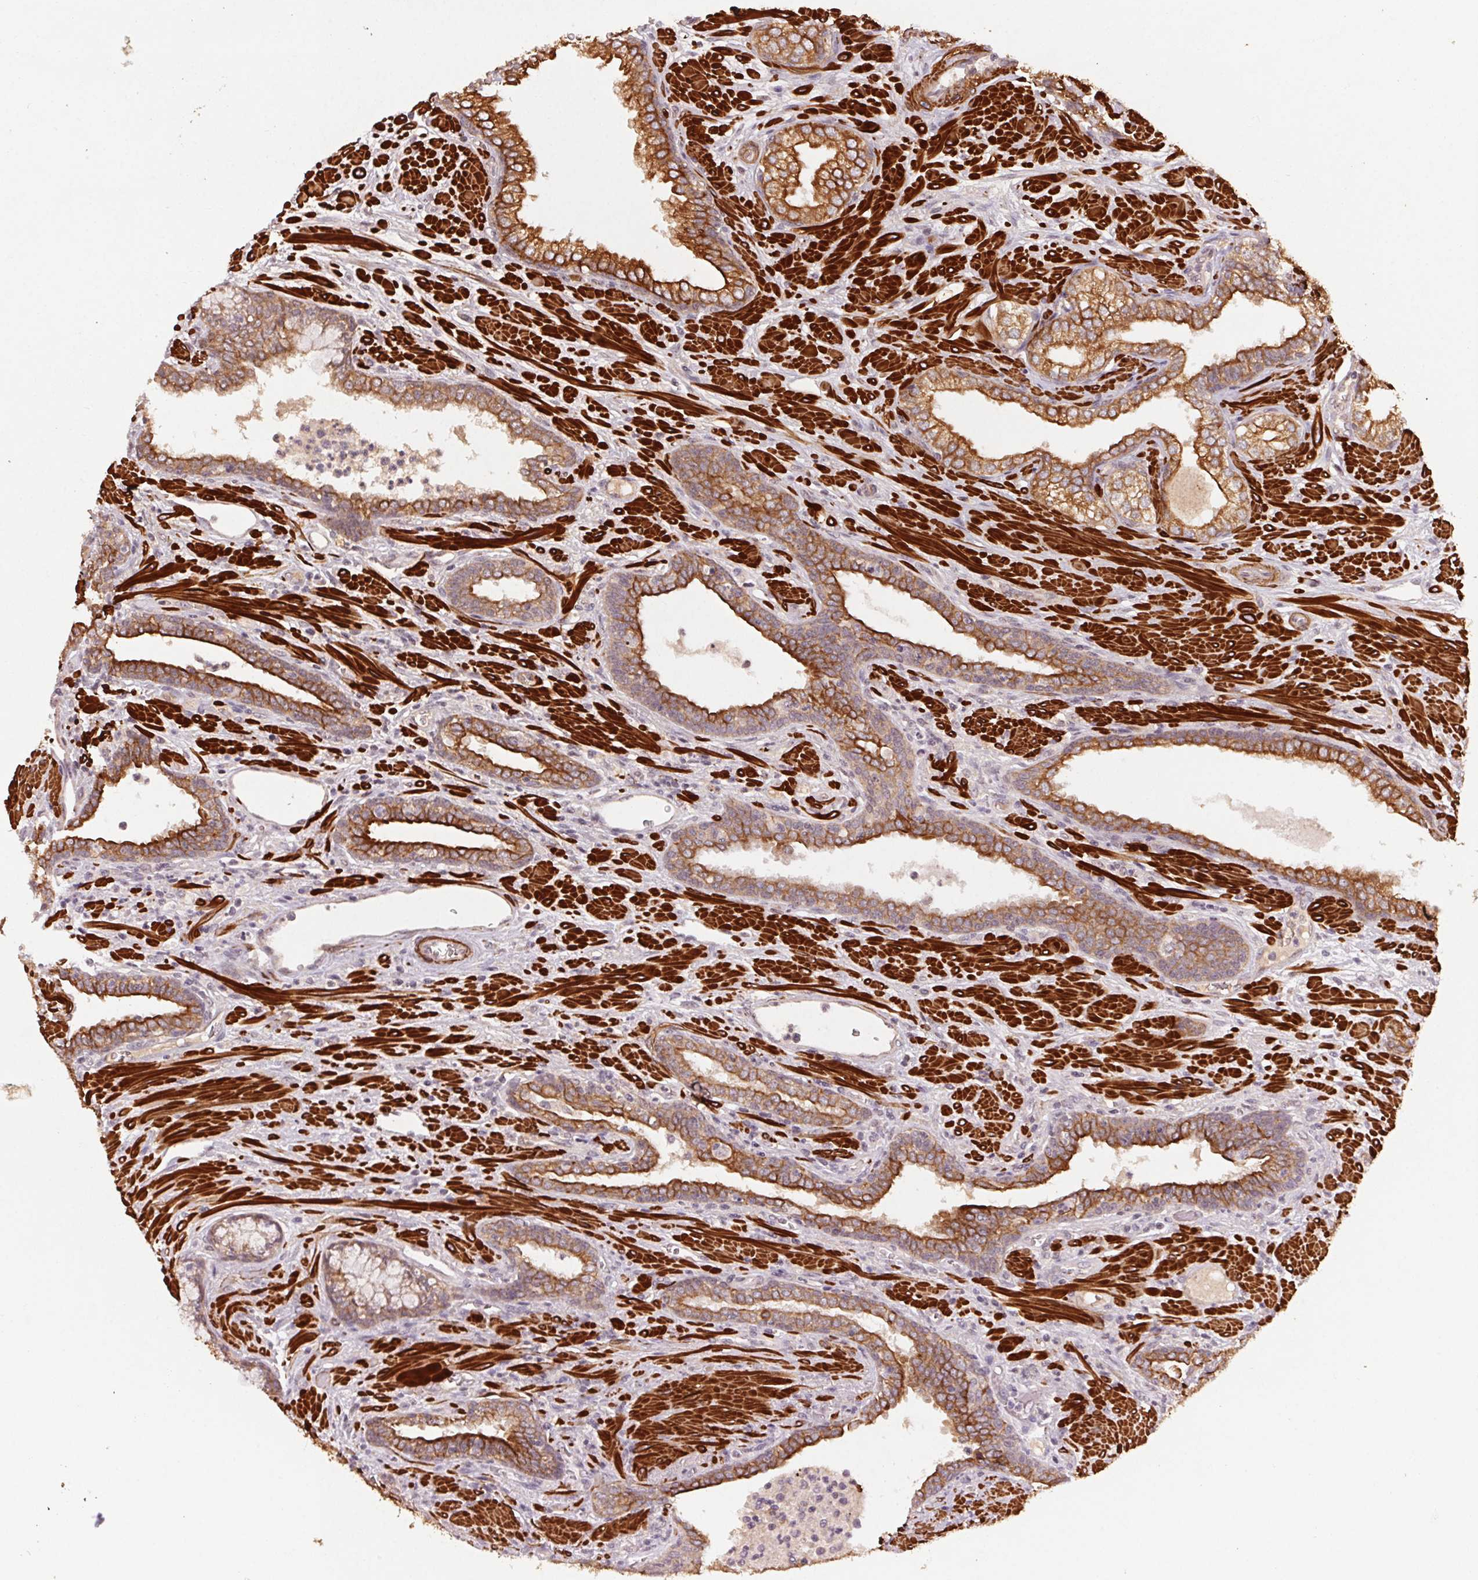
{"staining": {"intensity": "strong", "quantity": ">75%", "location": "cytoplasmic/membranous"}, "tissue": "prostate cancer", "cell_type": "Tumor cells", "image_type": "cancer", "snomed": [{"axis": "morphology", "description": "Adenocarcinoma, Low grade"}, {"axis": "topography", "description": "Prostate"}], "caption": "Low-grade adenocarcinoma (prostate) was stained to show a protein in brown. There is high levels of strong cytoplasmic/membranous expression in about >75% of tumor cells.", "gene": "SMLR1", "patient": {"sex": "male", "age": 61}}